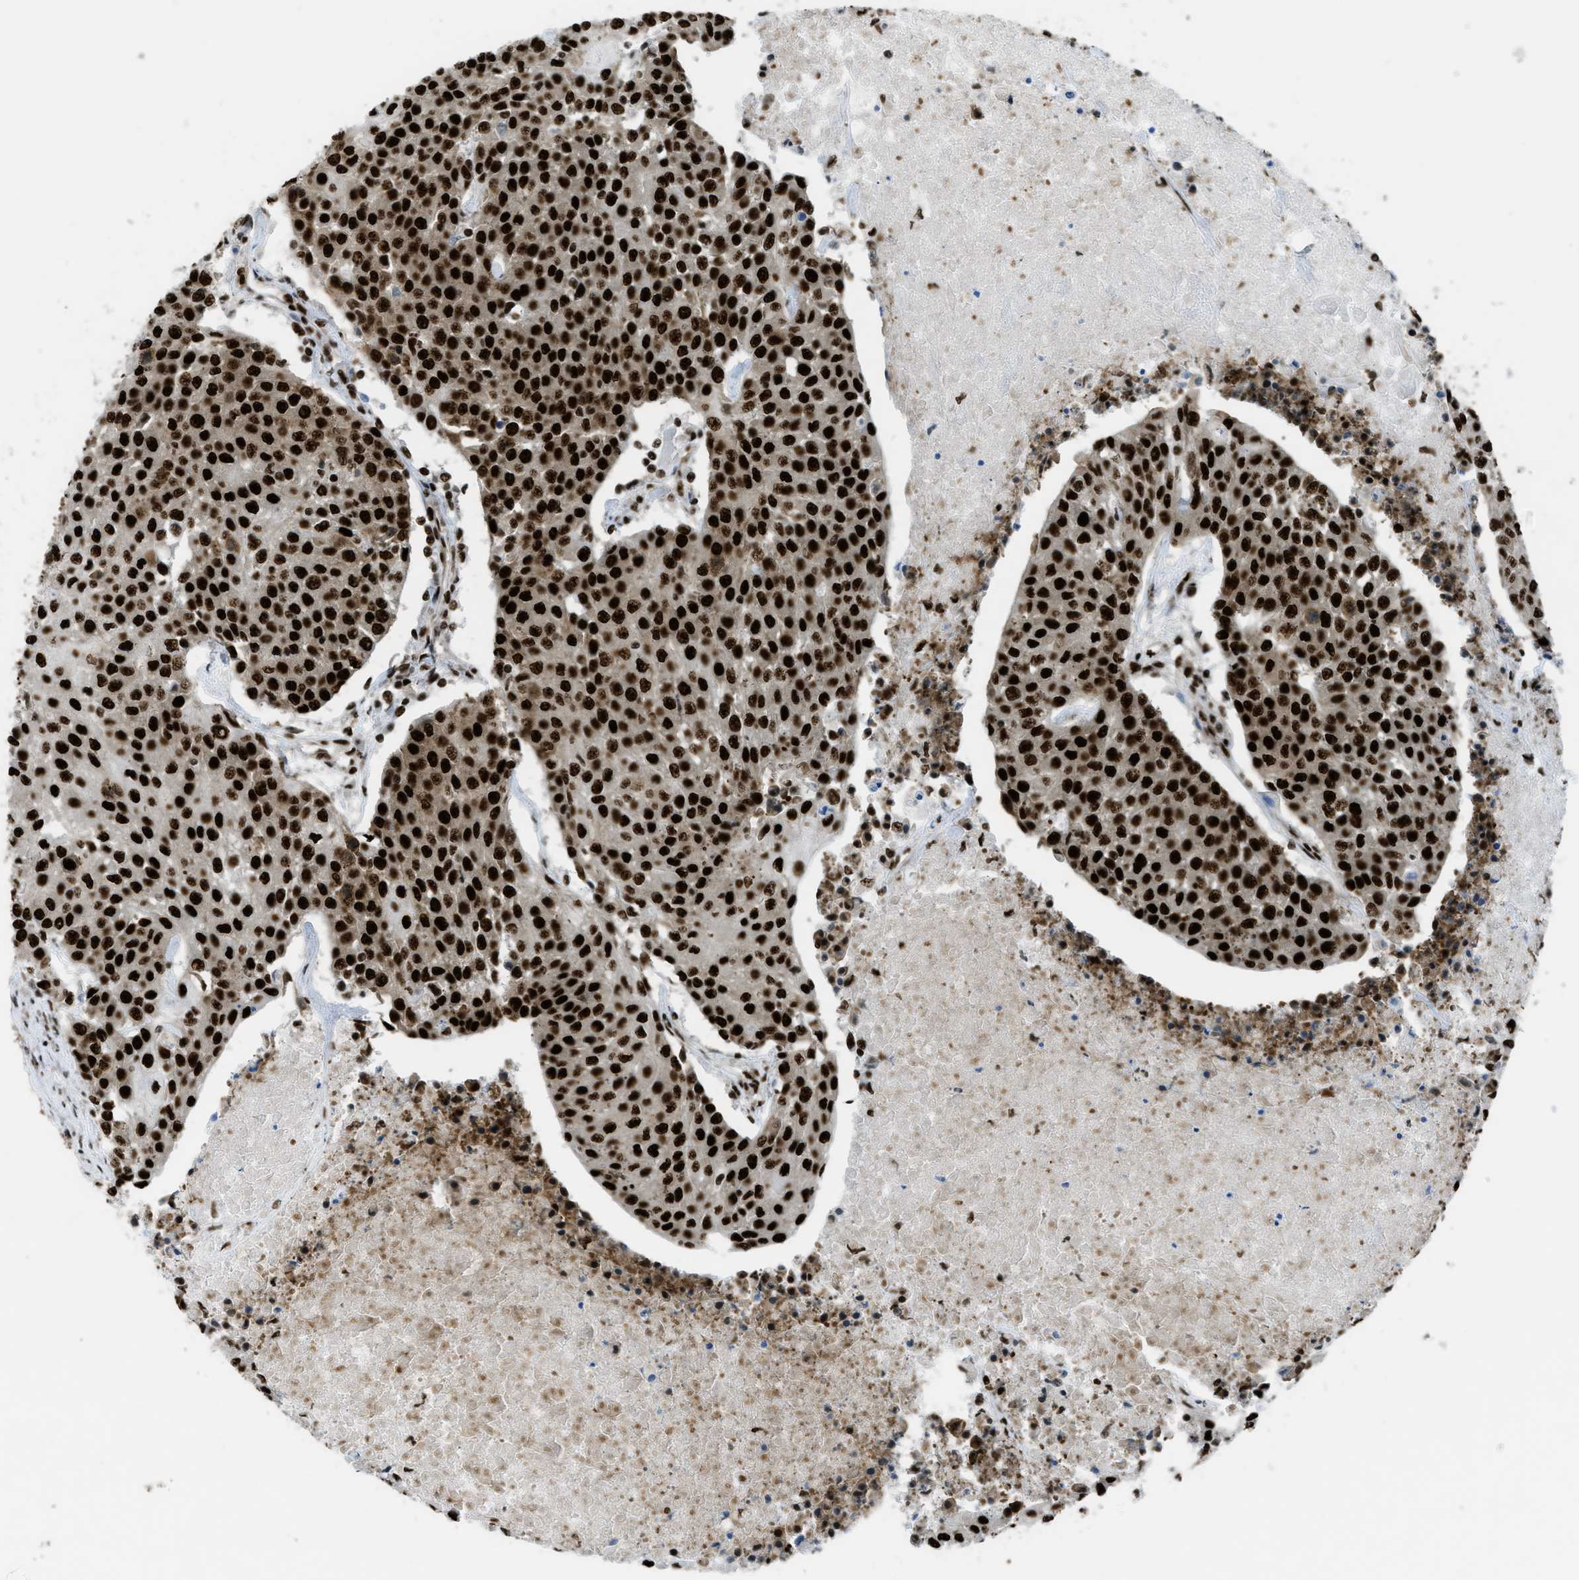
{"staining": {"intensity": "strong", "quantity": ">75%", "location": "nuclear"}, "tissue": "urothelial cancer", "cell_type": "Tumor cells", "image_type": "cancer", "snomed": [{"axis": "morphology", "description": "Urothelial carcinoma, High grade"}, {"axis": "topography", "description": "Urinary bladder"}], "caption": "Immunohistochemical staining of urothelial cancer displays high levels of strong nuclear protein expression in about >75% of tumor cells.", "gene": "ZNF207", "patient": {"sex": "female", "age": 85}}